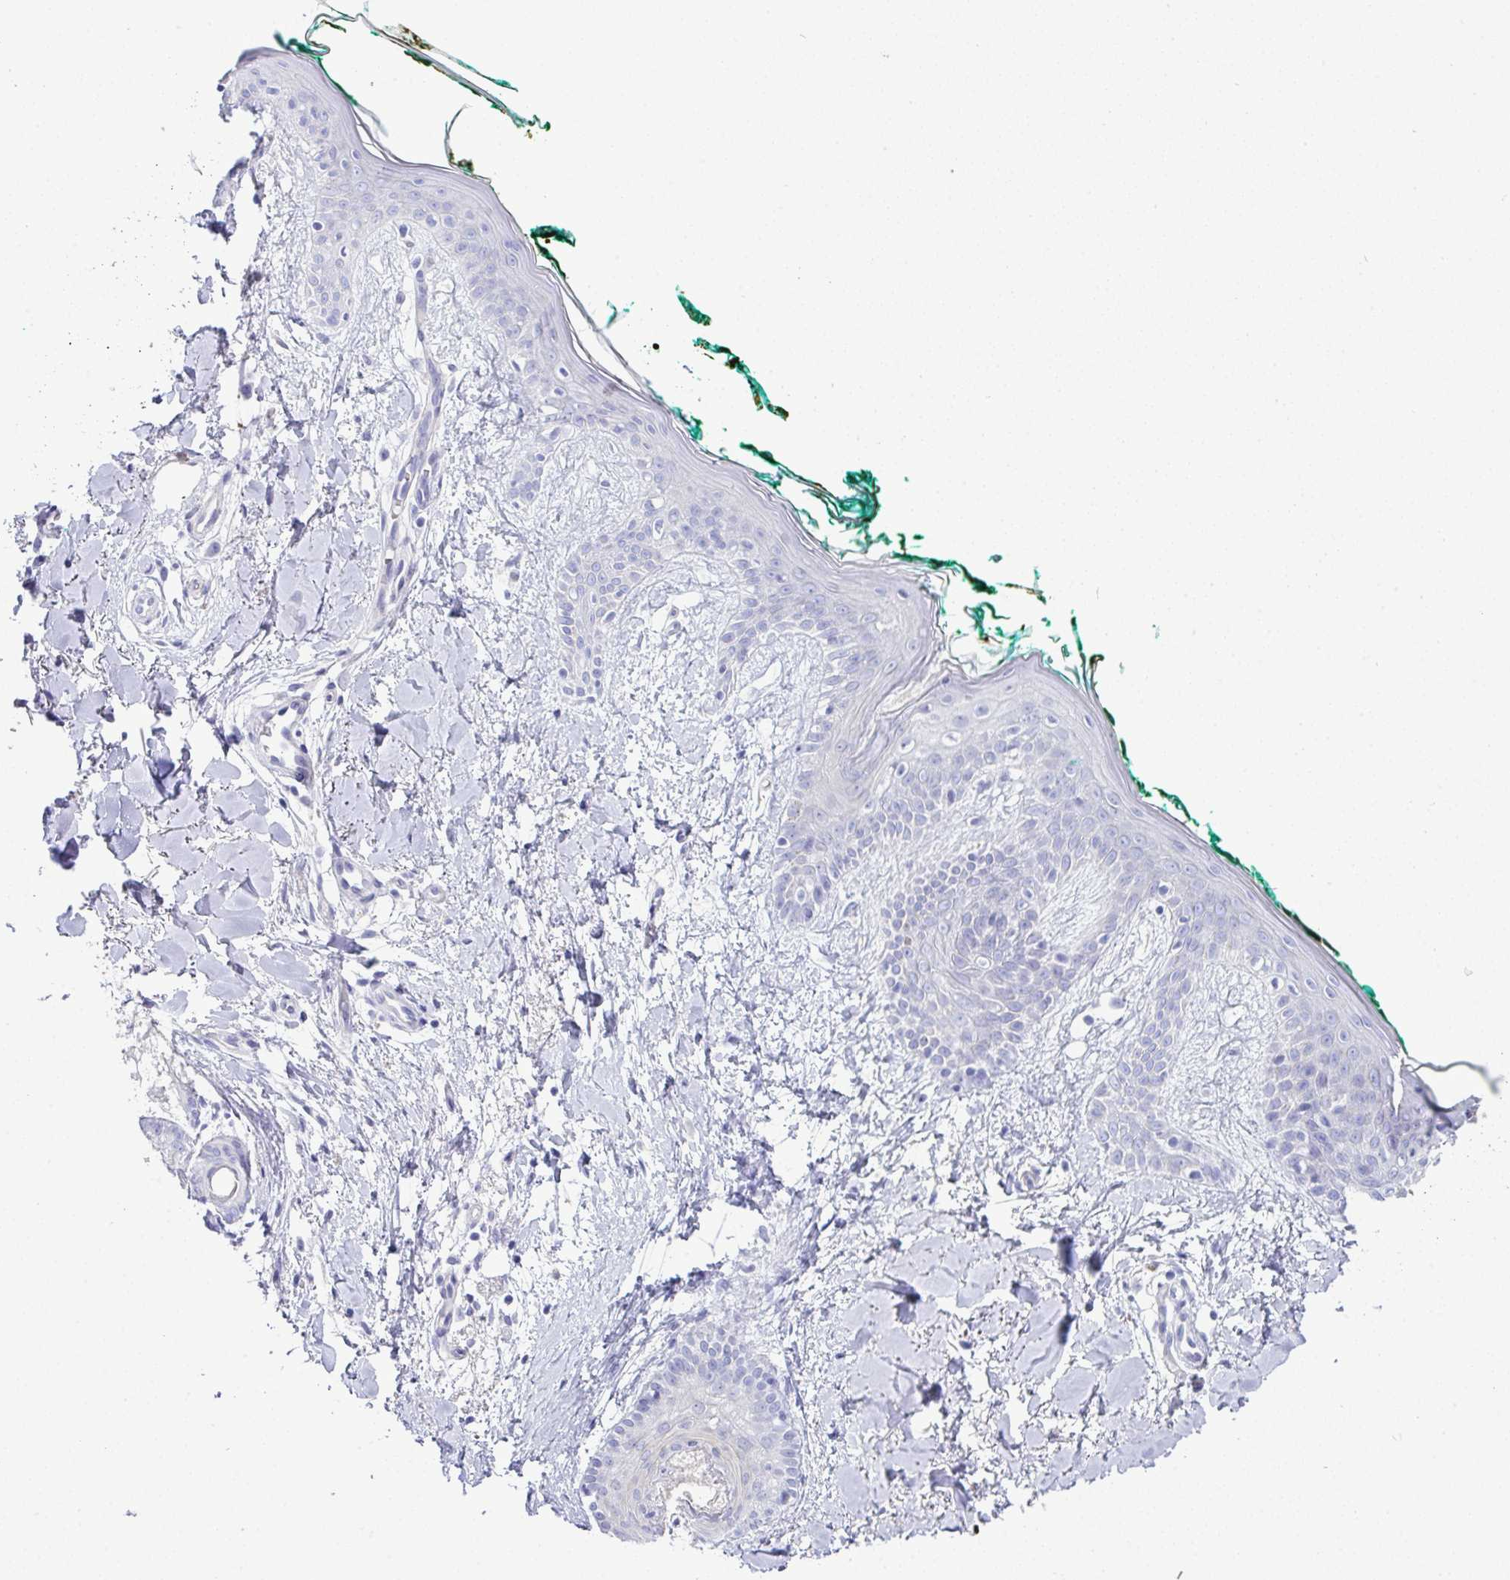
{"staining": {"intensity": "negative", "quantity": "none", "location": "none"}, "tissue": "skin", "cell_type": "Fibroblasts", "image_type": "normal", "snomed": [{"axis": "morphology", "description": "Normal tissue, NOS"}, {"axis": "topography", "description": "Skin"}], "caption": "IHC photomicrograph of unremarkable skin: human skin stained with DAB exhibits no significant protein positivity in fibroblasts.", "gene": "MED11", "patient": {"sex": "female", "age": 34}}